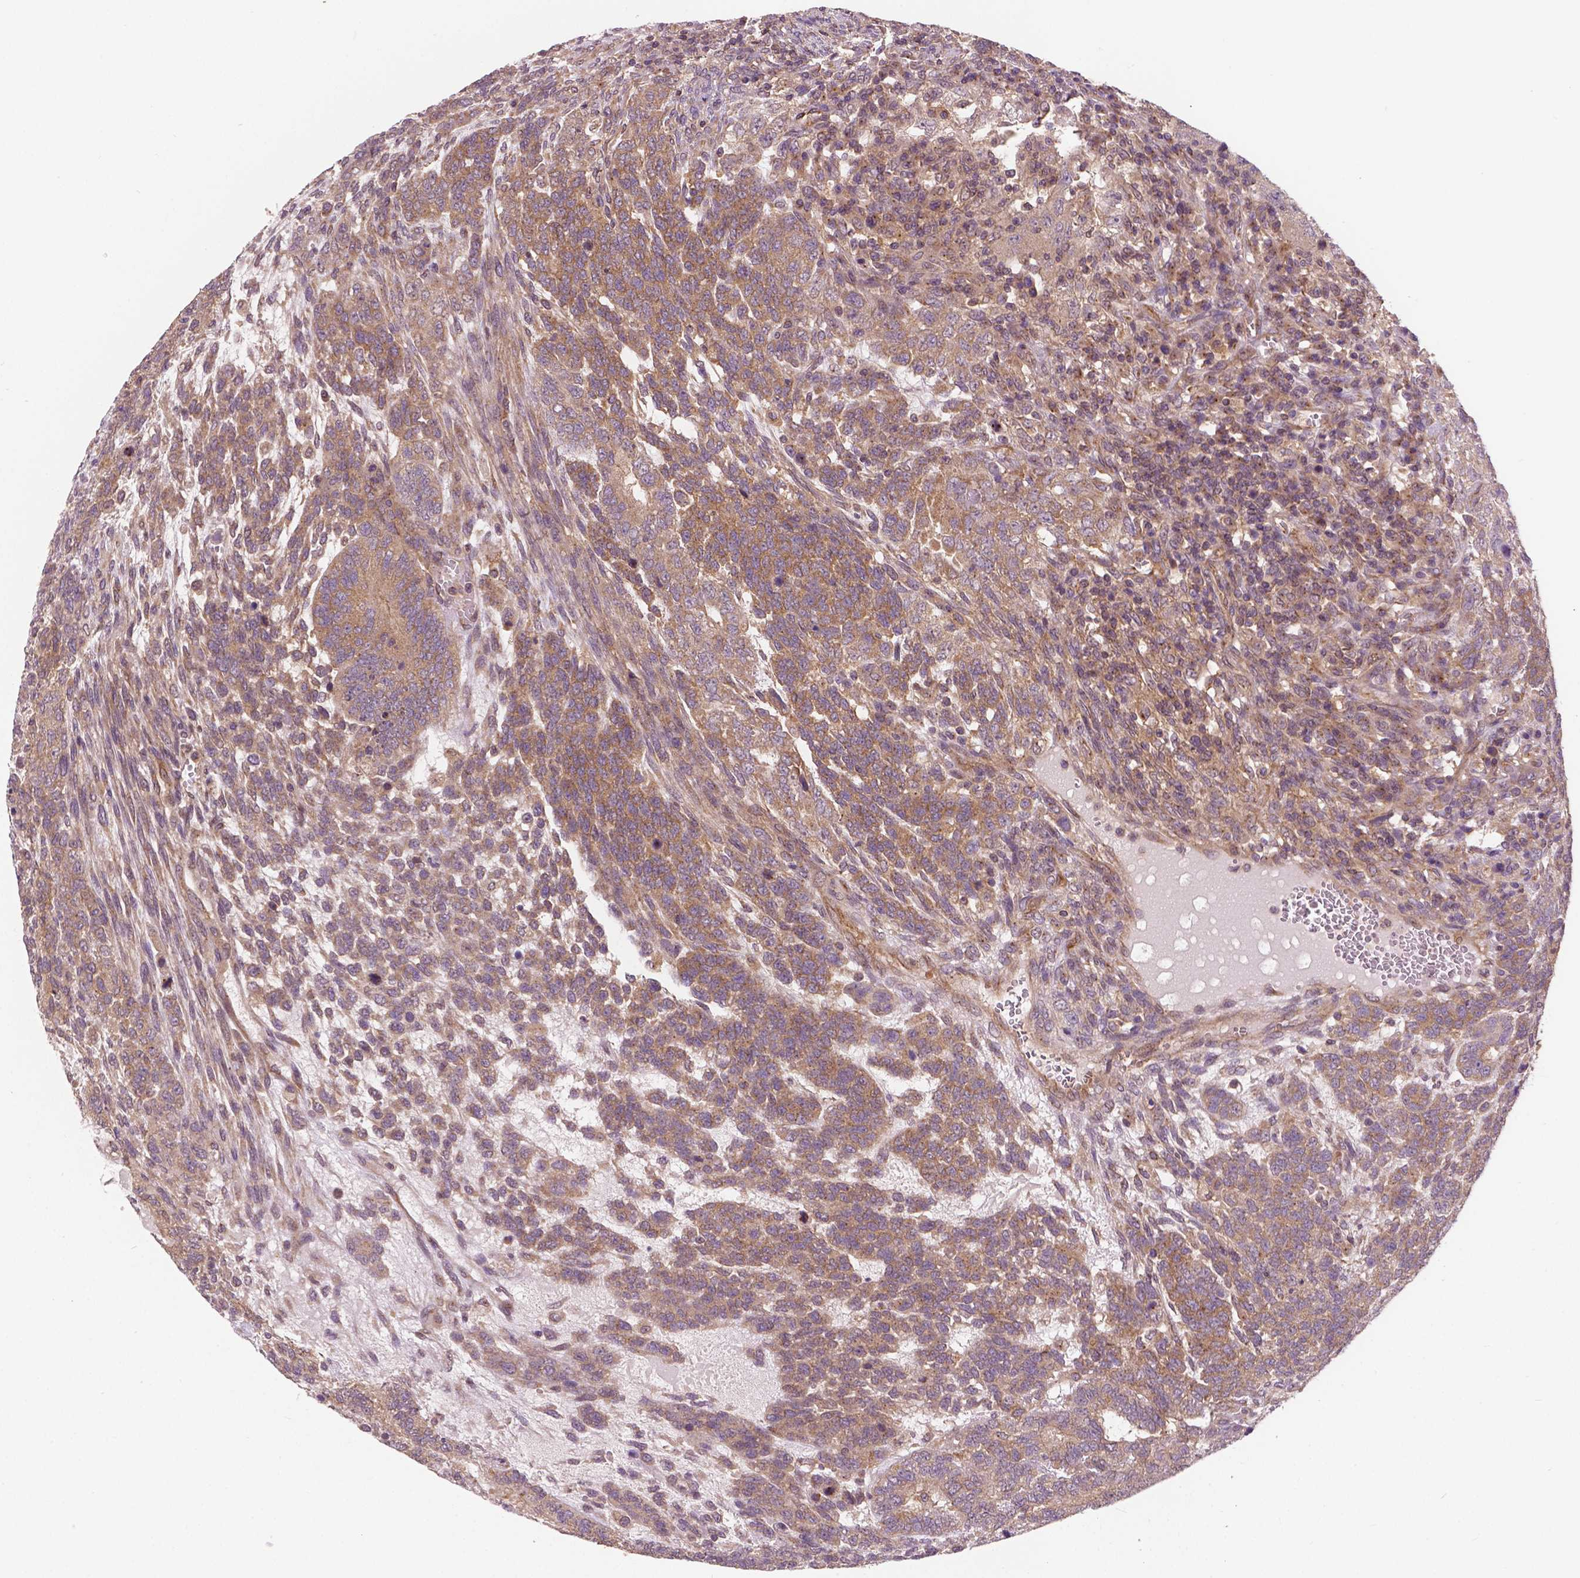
{"staining": {"intensity": "moderate", "quantity": ">75%", "location": "cytoplasmic/membranous"}, "tissue": "testis cancer", "cell_type": "Tumor cells", "image_type": "cancer", "snomed": [{"axis": "morphology", "description": "Normal tissue, NOS"}, {"axis": "morphology", "description": "Carcinoma, Embryonal, NOS"}, {"axis": "topography", "description": "Testis"}, {"axis": "topography", "description": "Epididymis"}], "caption": "Protein staining of testis cancer tissue displays moderate cytoplasmic/membranous staining in about >75% of tumor cells.", "gene": "MZT1", "patient": {"sex": "male", "age": 23}}